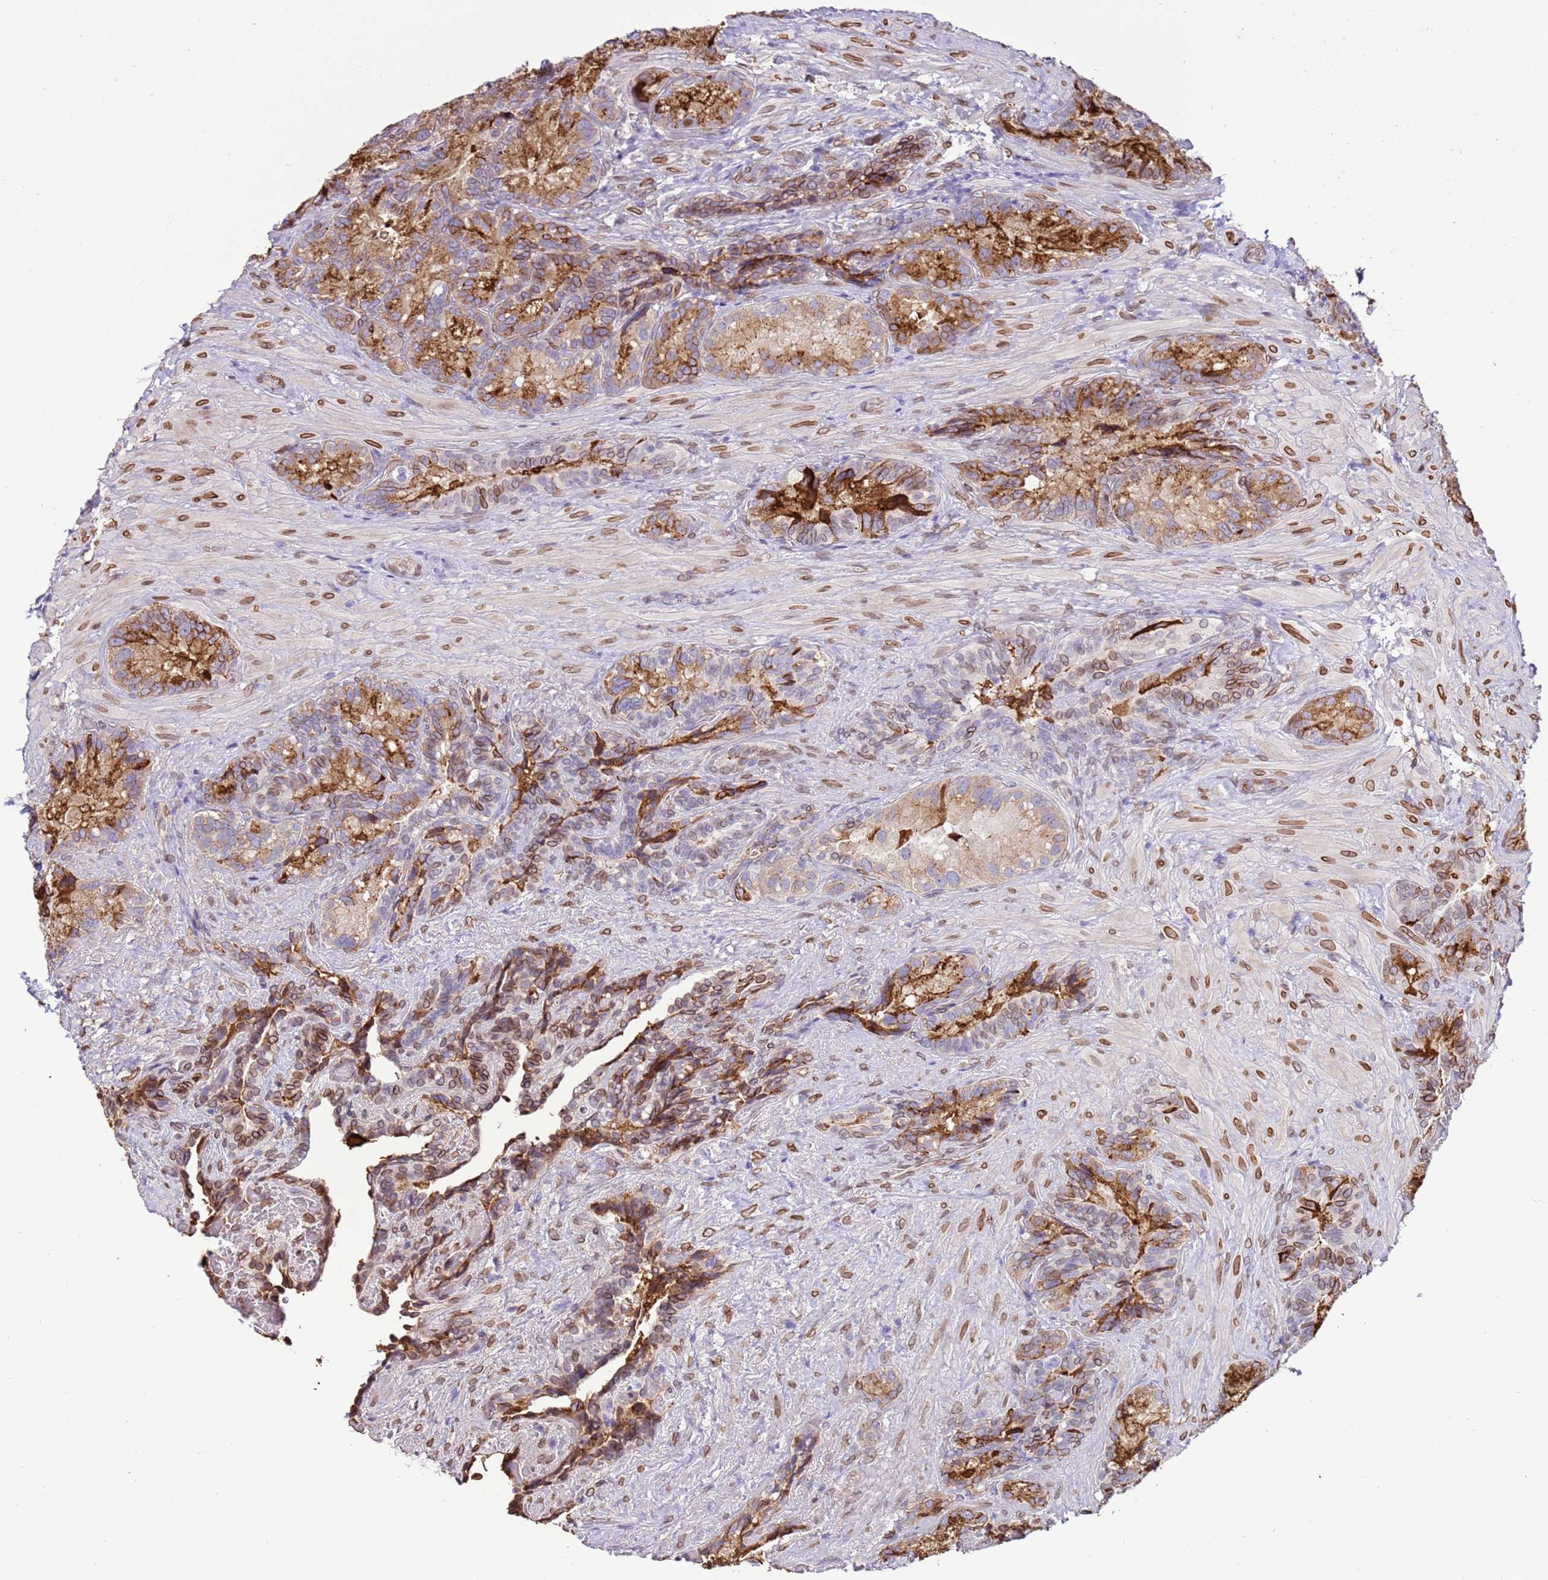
{"staining": {"intensity": "strong", "quantity": "25%-75%", "location": "cytoplasmic/membranous,nuclear"}, "tissue": "seminal vesicle", "cell_type": "Glandular cells", "image_type": "normal", "snomed": [{"axis": "morphology", "description": "Normal tissue, NOS"}, {"axis": "topography", "description": "Seminal veicle"}], "caption": "Strong cytoplasmic/membranous,nuclear positivity for a protein is appreciated in approximately 25%-75% of glandular cells of unremarkable seminal vesicle using IHC.", "gene": "TMEM47", "patient": {"sex": "male", "age": 62}}